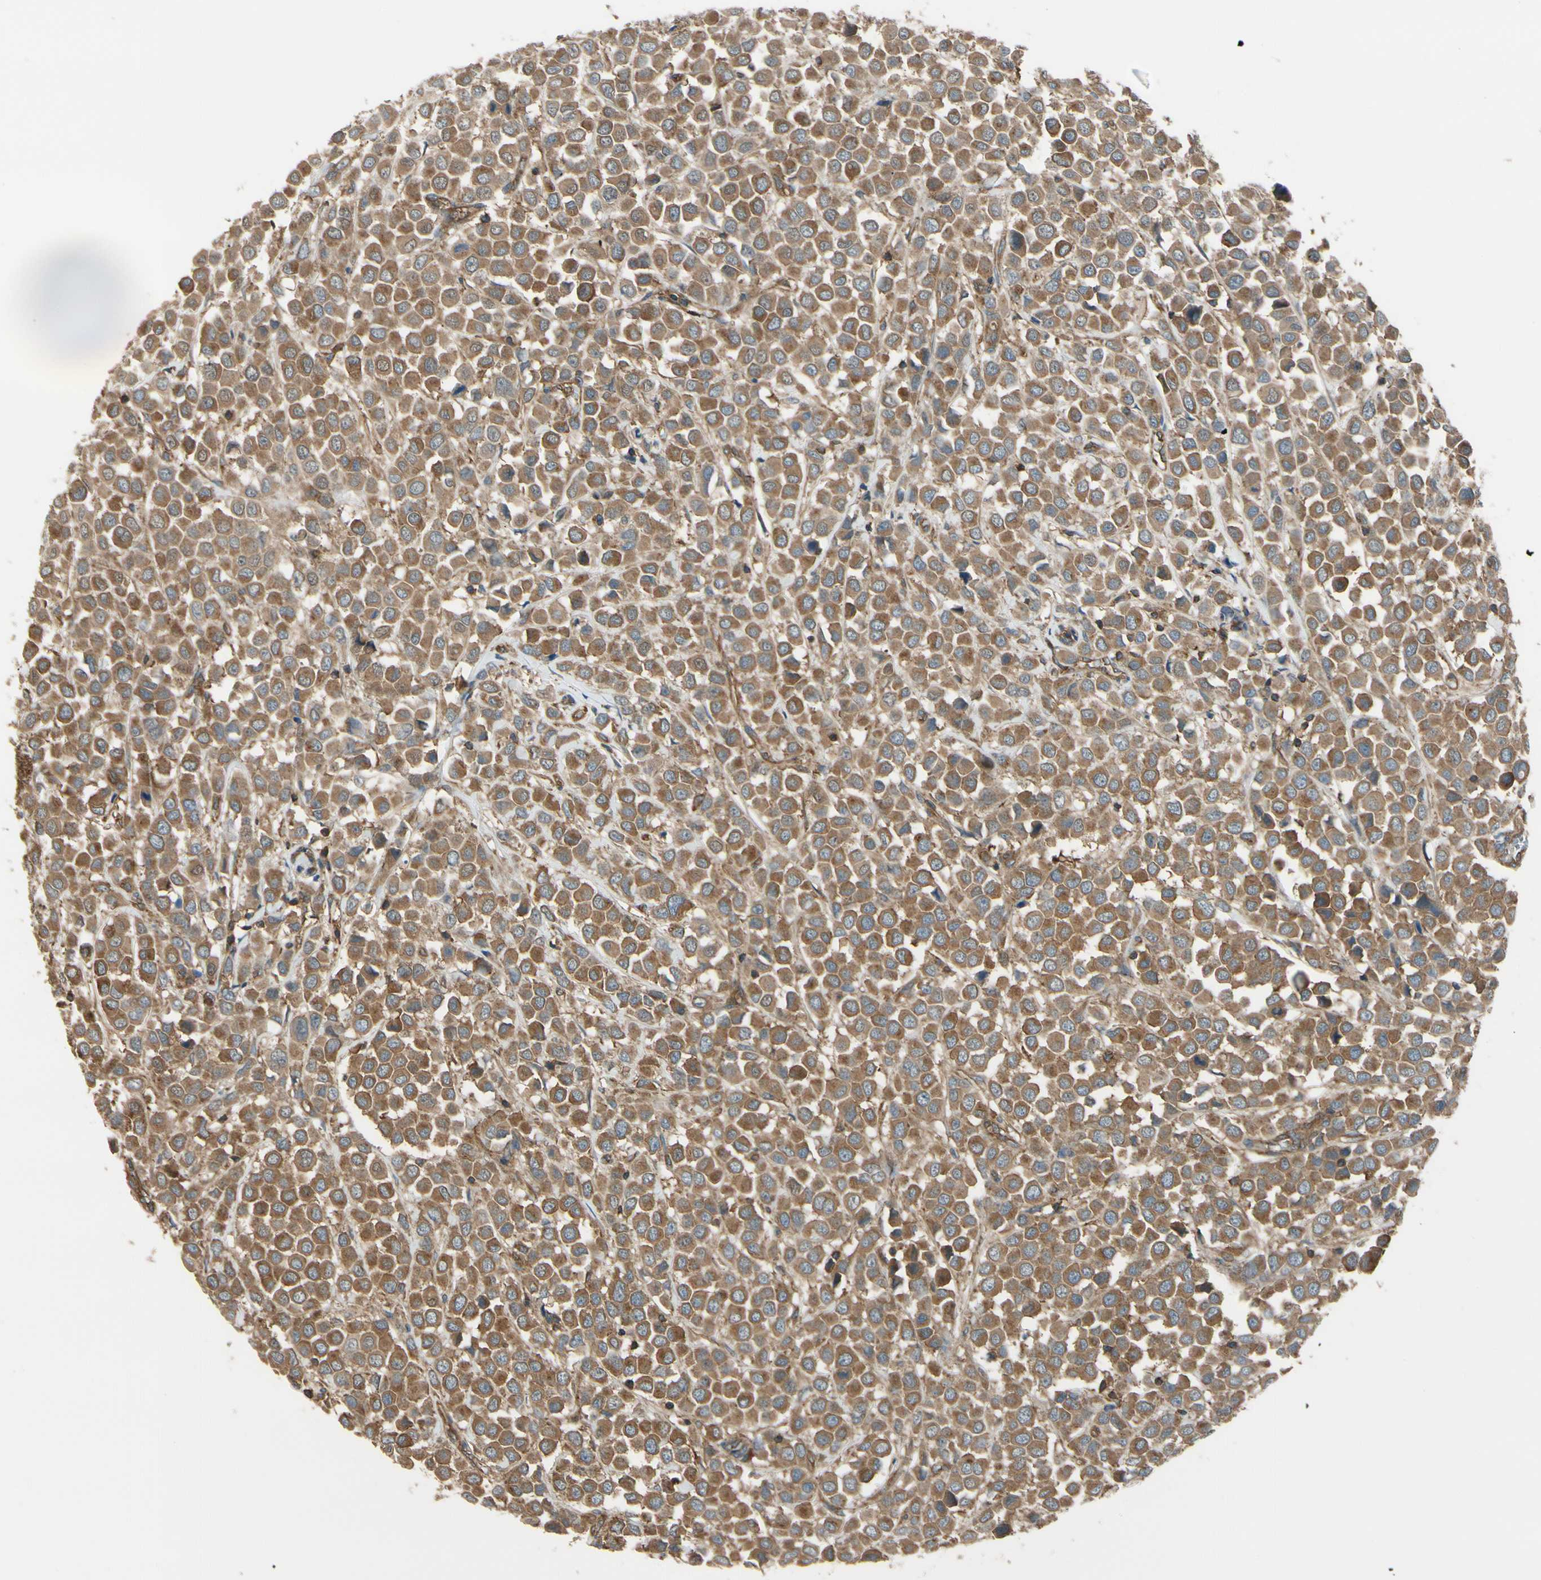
{"staining": {"intensity": "moderate", "quantity": ">75%", "location": "cytoplasmic/membranous"}, "tissue": "breast cancer", "cell_type": "Tumor cells", "image_type": "cancer", "snomed": [{"axis": "morphology", "description": "Duct carcinoma"}, {"axis": "topography", "description": "Breast"}], "caption": "There is medium levels of moderate cytoplasmic/membranous staining in tumor cells of breast invasive ductal carcinoma, as demonstrated by immunohistochemical staining (brown color).", "gene": "EPS15", "patient": {"sex": "female", "age": 61}}